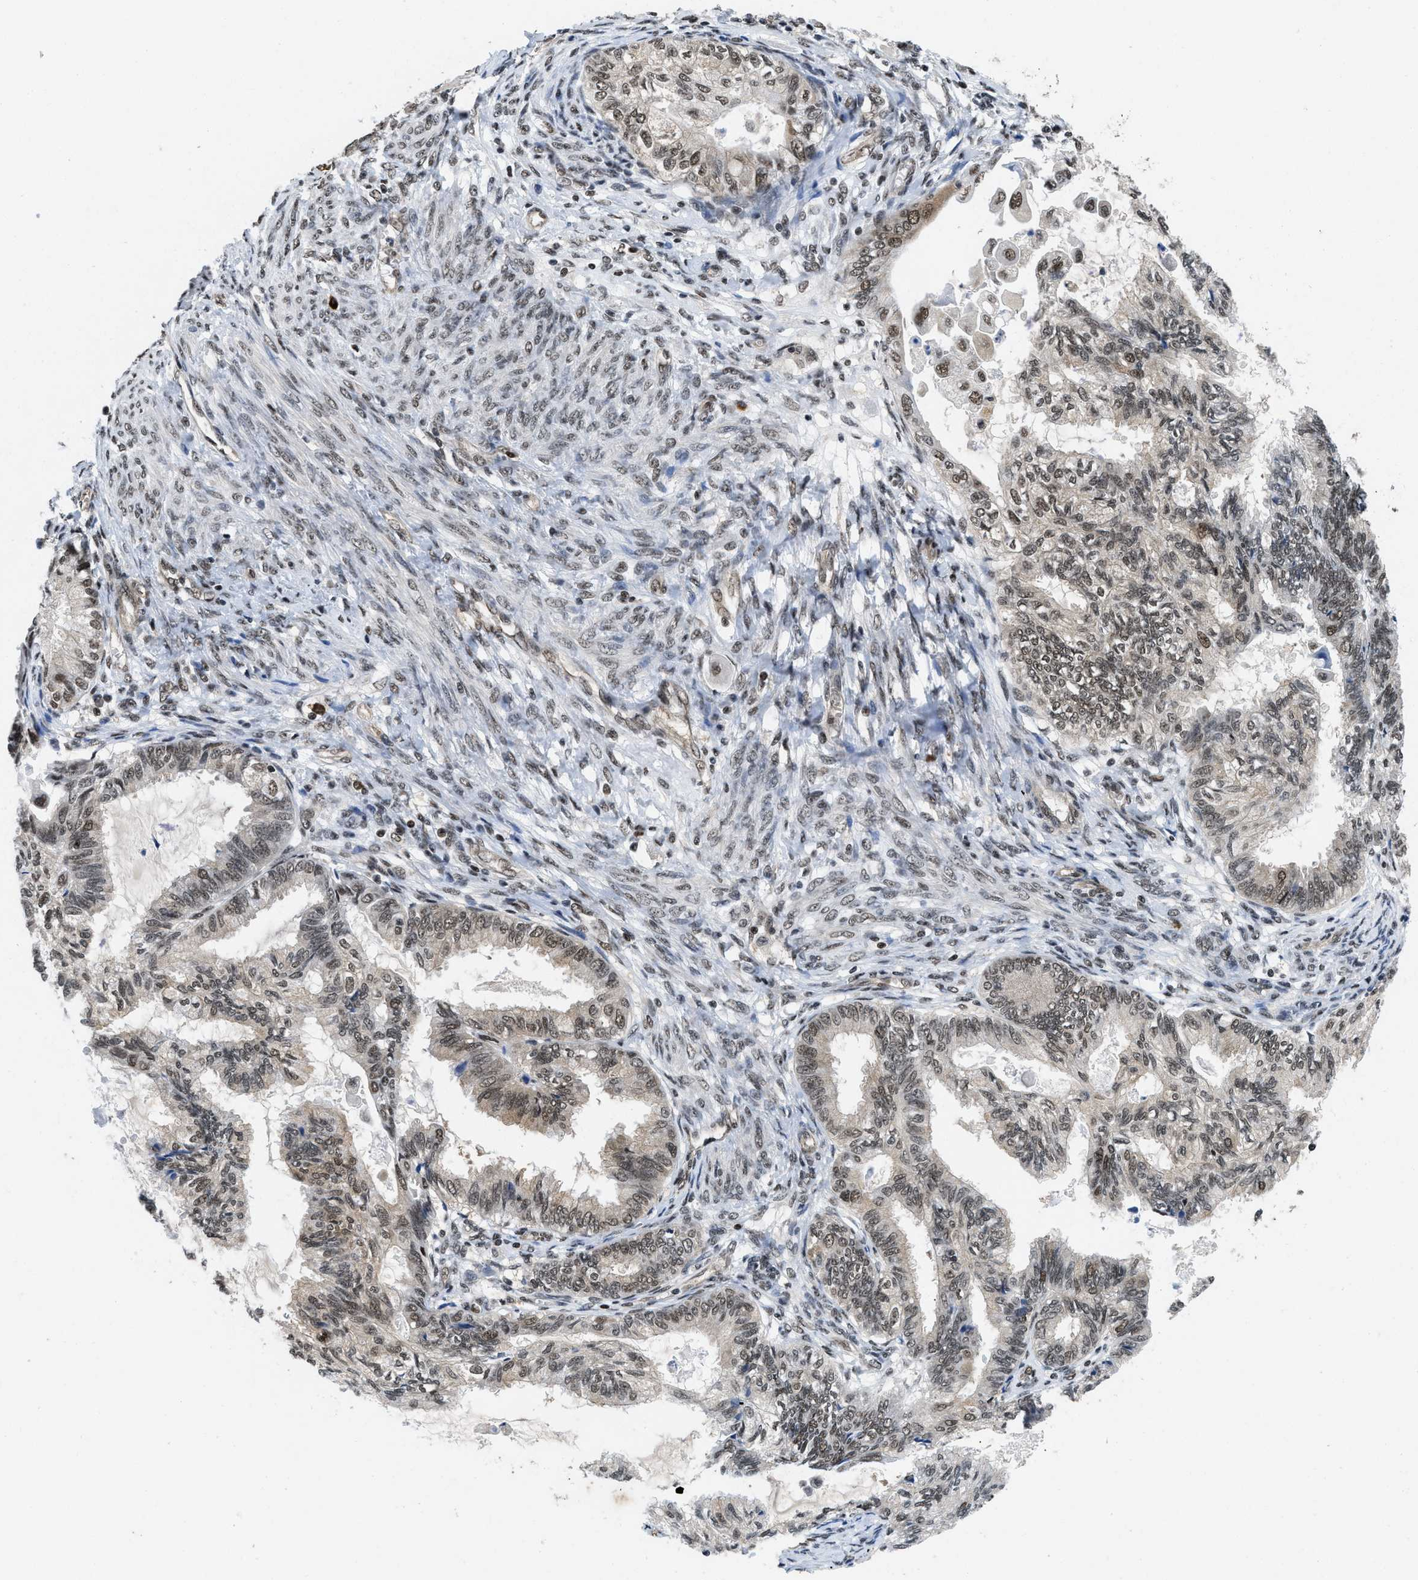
{"staining": {"intensity": "moderate", "quantity": ">75%", "location": "nuclear"}, "tissue": "cervical cancer", "cell_type": "Tumor cells", "image_type": "cancer", "snomed": [{"axis": "morphology", "description": "Normal tissue, NOS"}, {"axis": "morphology", "description": "Adenocarcinoma, NOS"}, {"axis": "topography", "description": "Cervix"}, {"axis": "topography", "description": "Endometrium"}], "caption": "This is a photomicrograph of IHC staining of cervical cancer, which shows moderate expression in the nuclear of tumor cells.", "gene": "SAFB", "patient": {"sex": "female", "age": 86}}